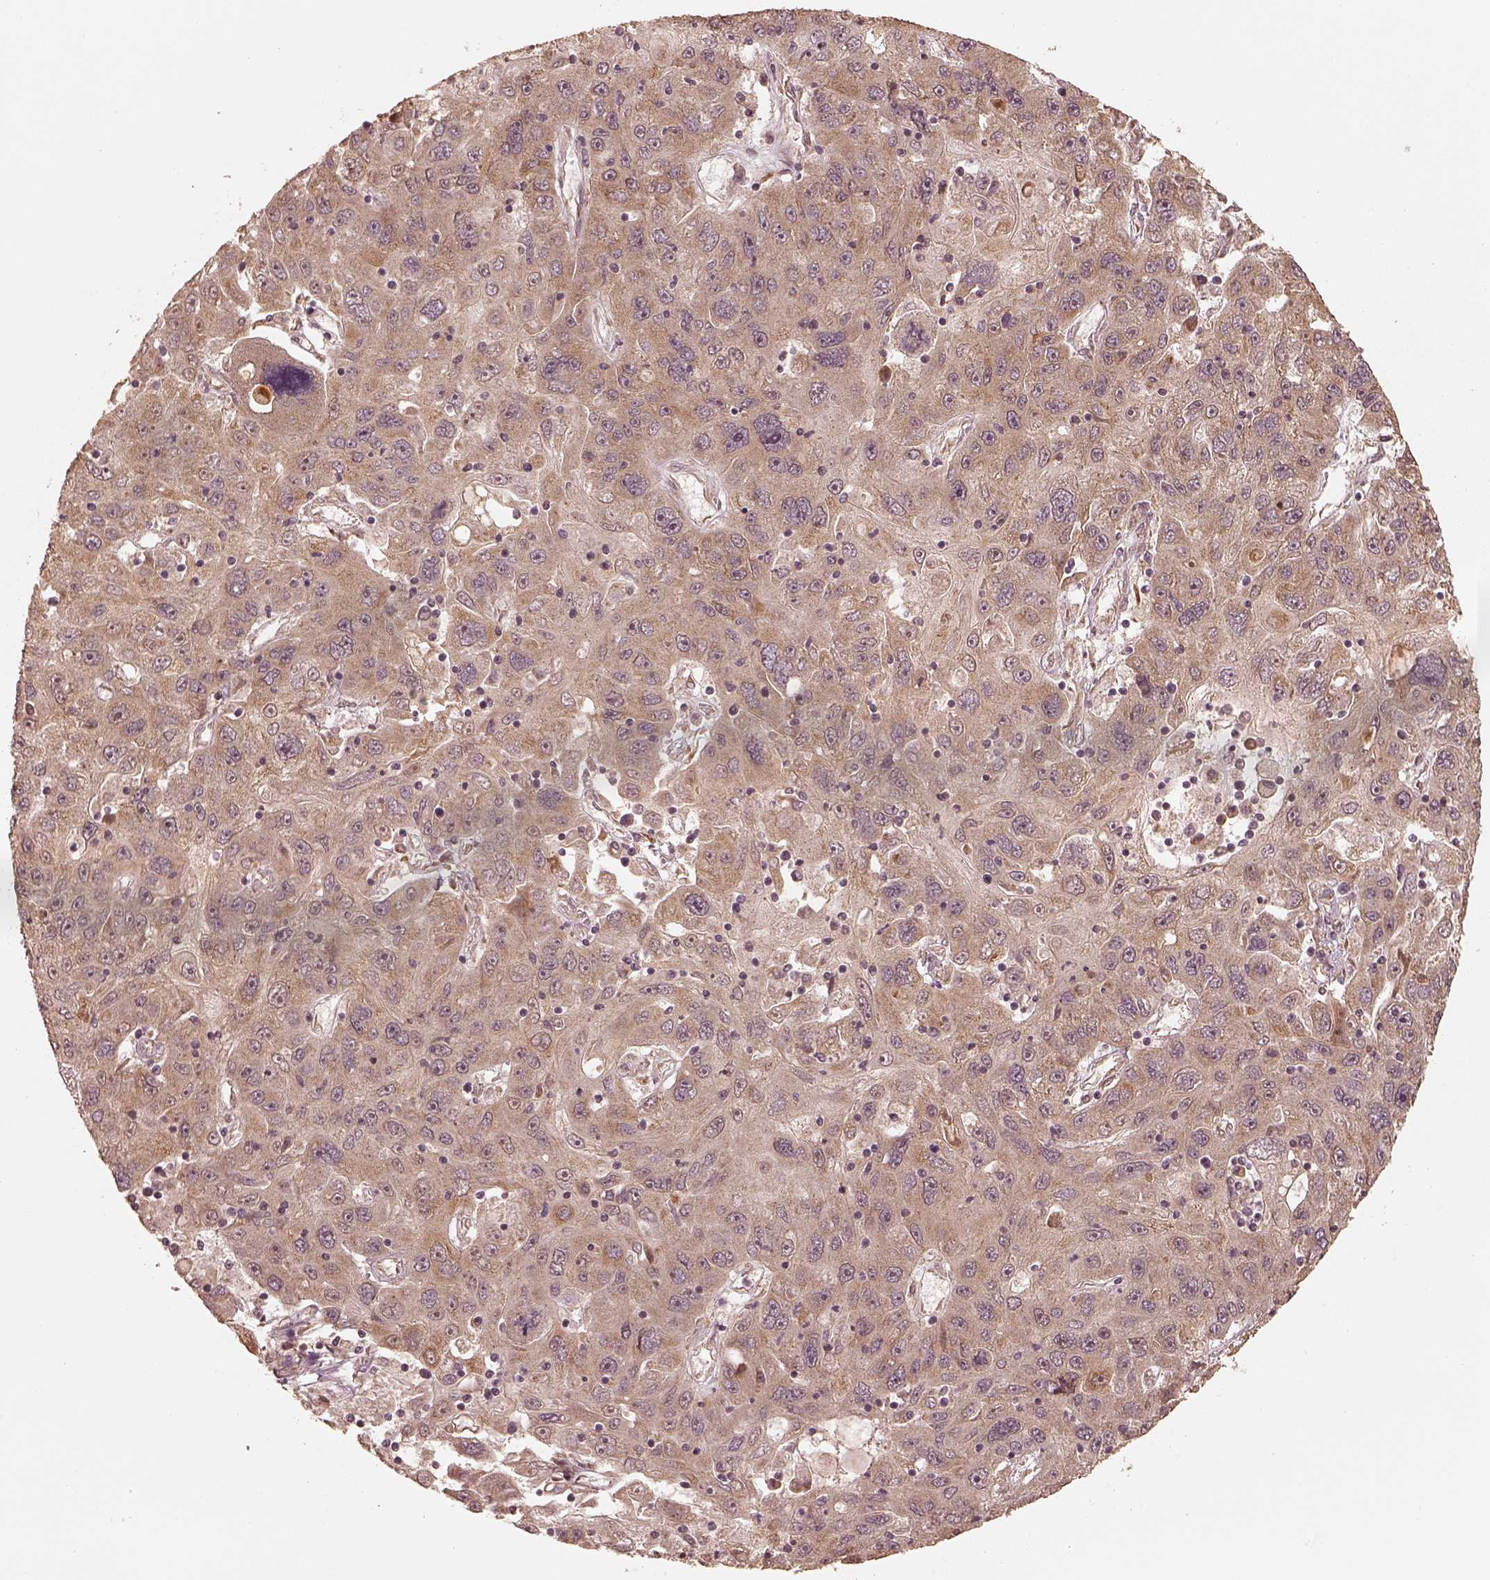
{"staining": {"intensity": "moderate", "quantity": "<25%", "location": "cytoplasmic/membranous"}, "tissue": "stomach cancer", "cell_type": "Tumor cells", "image_type": "cancer", "snomed": [{"axis": "morphology", "description": "Adenocarcinoma, NOS"}, {"axis": "topography", "description": "Stomach"}], "caption": "Tumor cells show moderate cytoplasmic/membranous positivity in approximately <25% of cells in stomach cancer. (Brightfield microscopy of DAB IHC at high magnification).", "gene": "DNAJC25", "patient": {"sex": "male", "age": 56}}